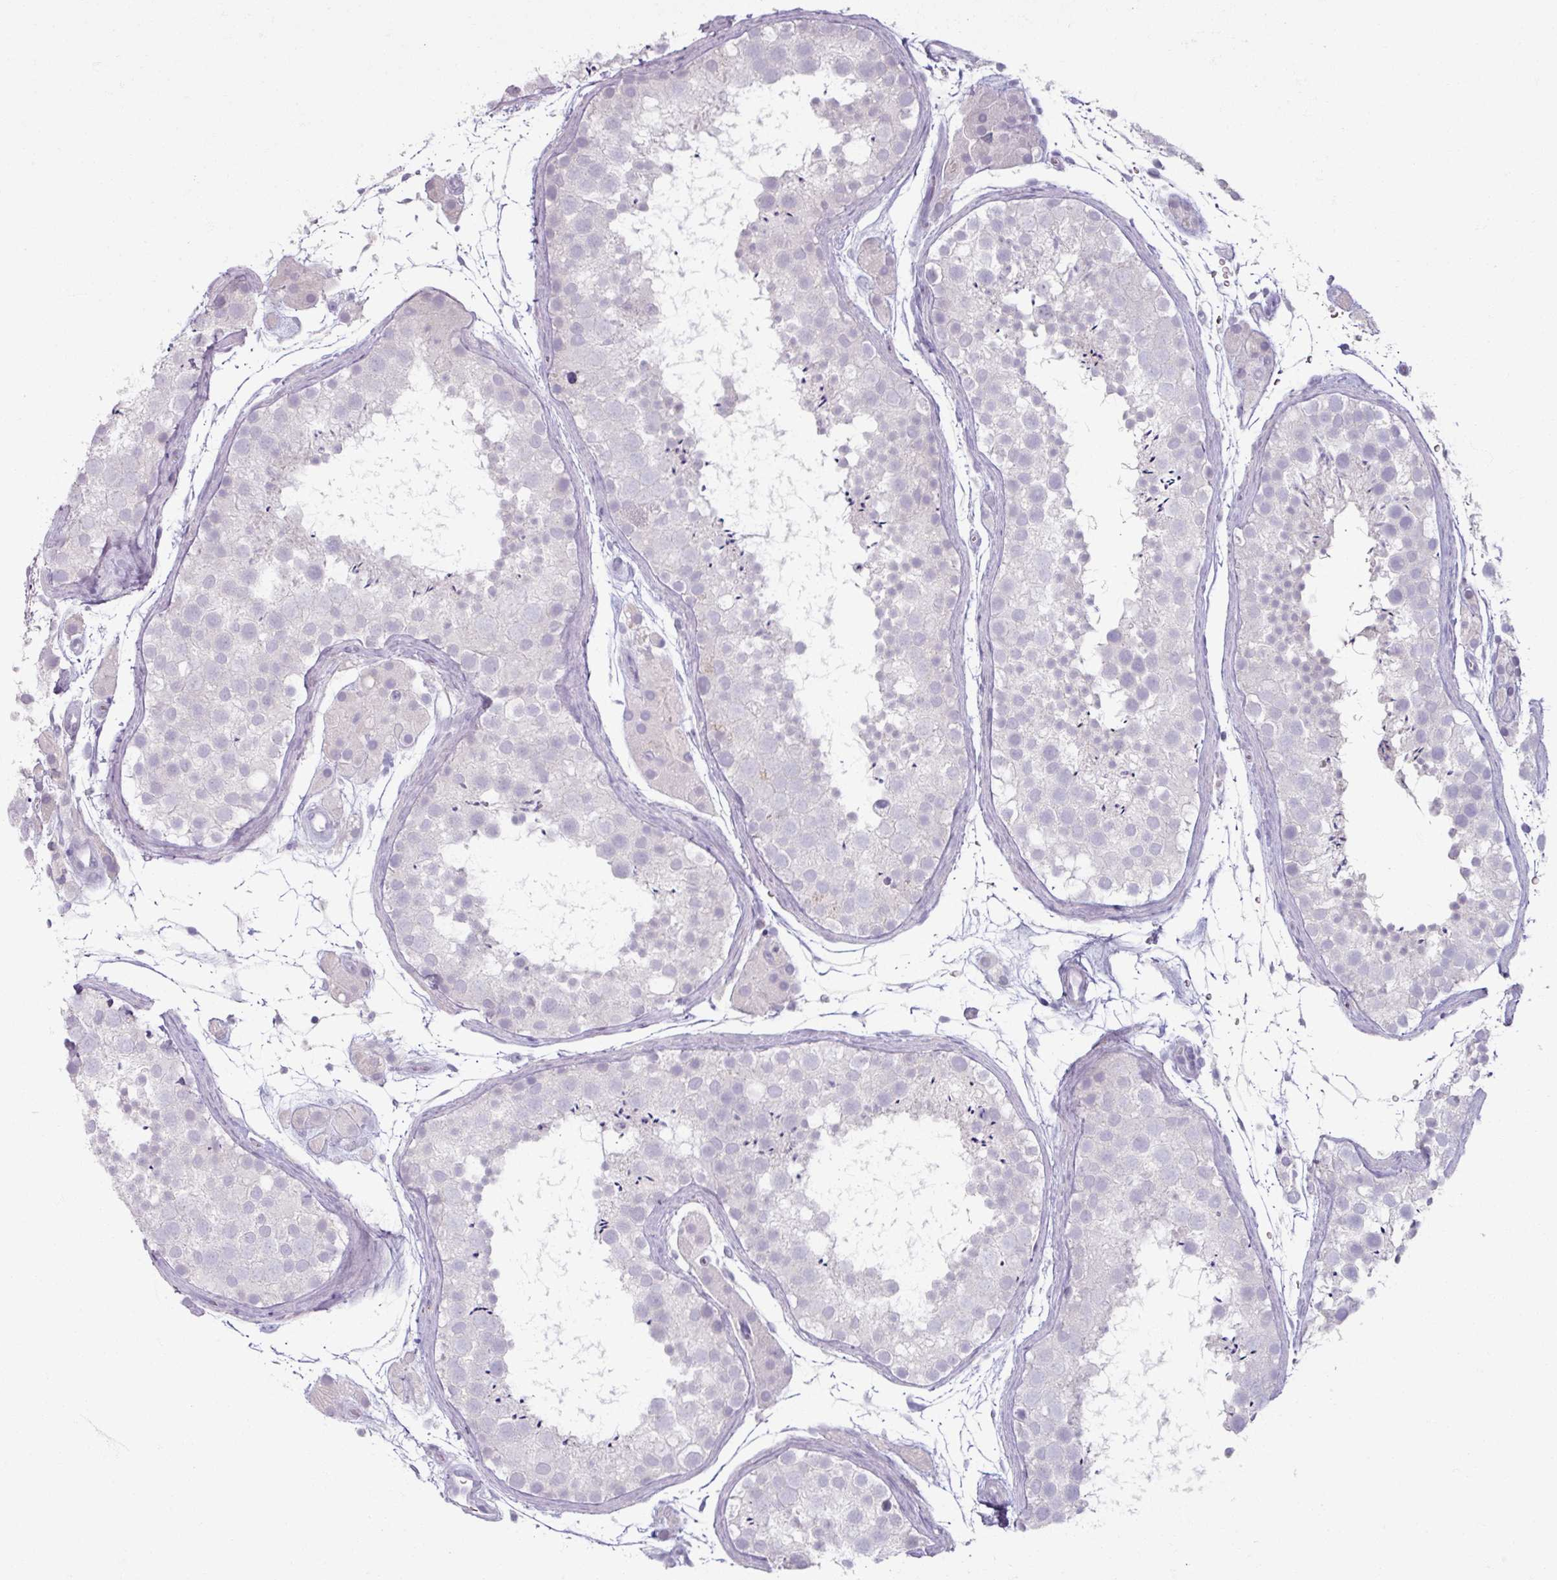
{"staining": {"intensity": "negative", "quantity": "none", "location": "none"}, "tissue": "testis", "cell_type": "Cells in seminiferous ducts", "image_type": "normal", "snomed": [{"axis": "morphology", "description": "Normal tissue, NOS"}, {"axis": "topography", "description": "Testis"}], "caption": "This is an immunohistochemistry (IHC) micrograph of unremarkable testis. There is no expression in cells in seminiferous ducts.", "gene": "SLC27A5", "patient": {"sex": "male", "age": 41}}